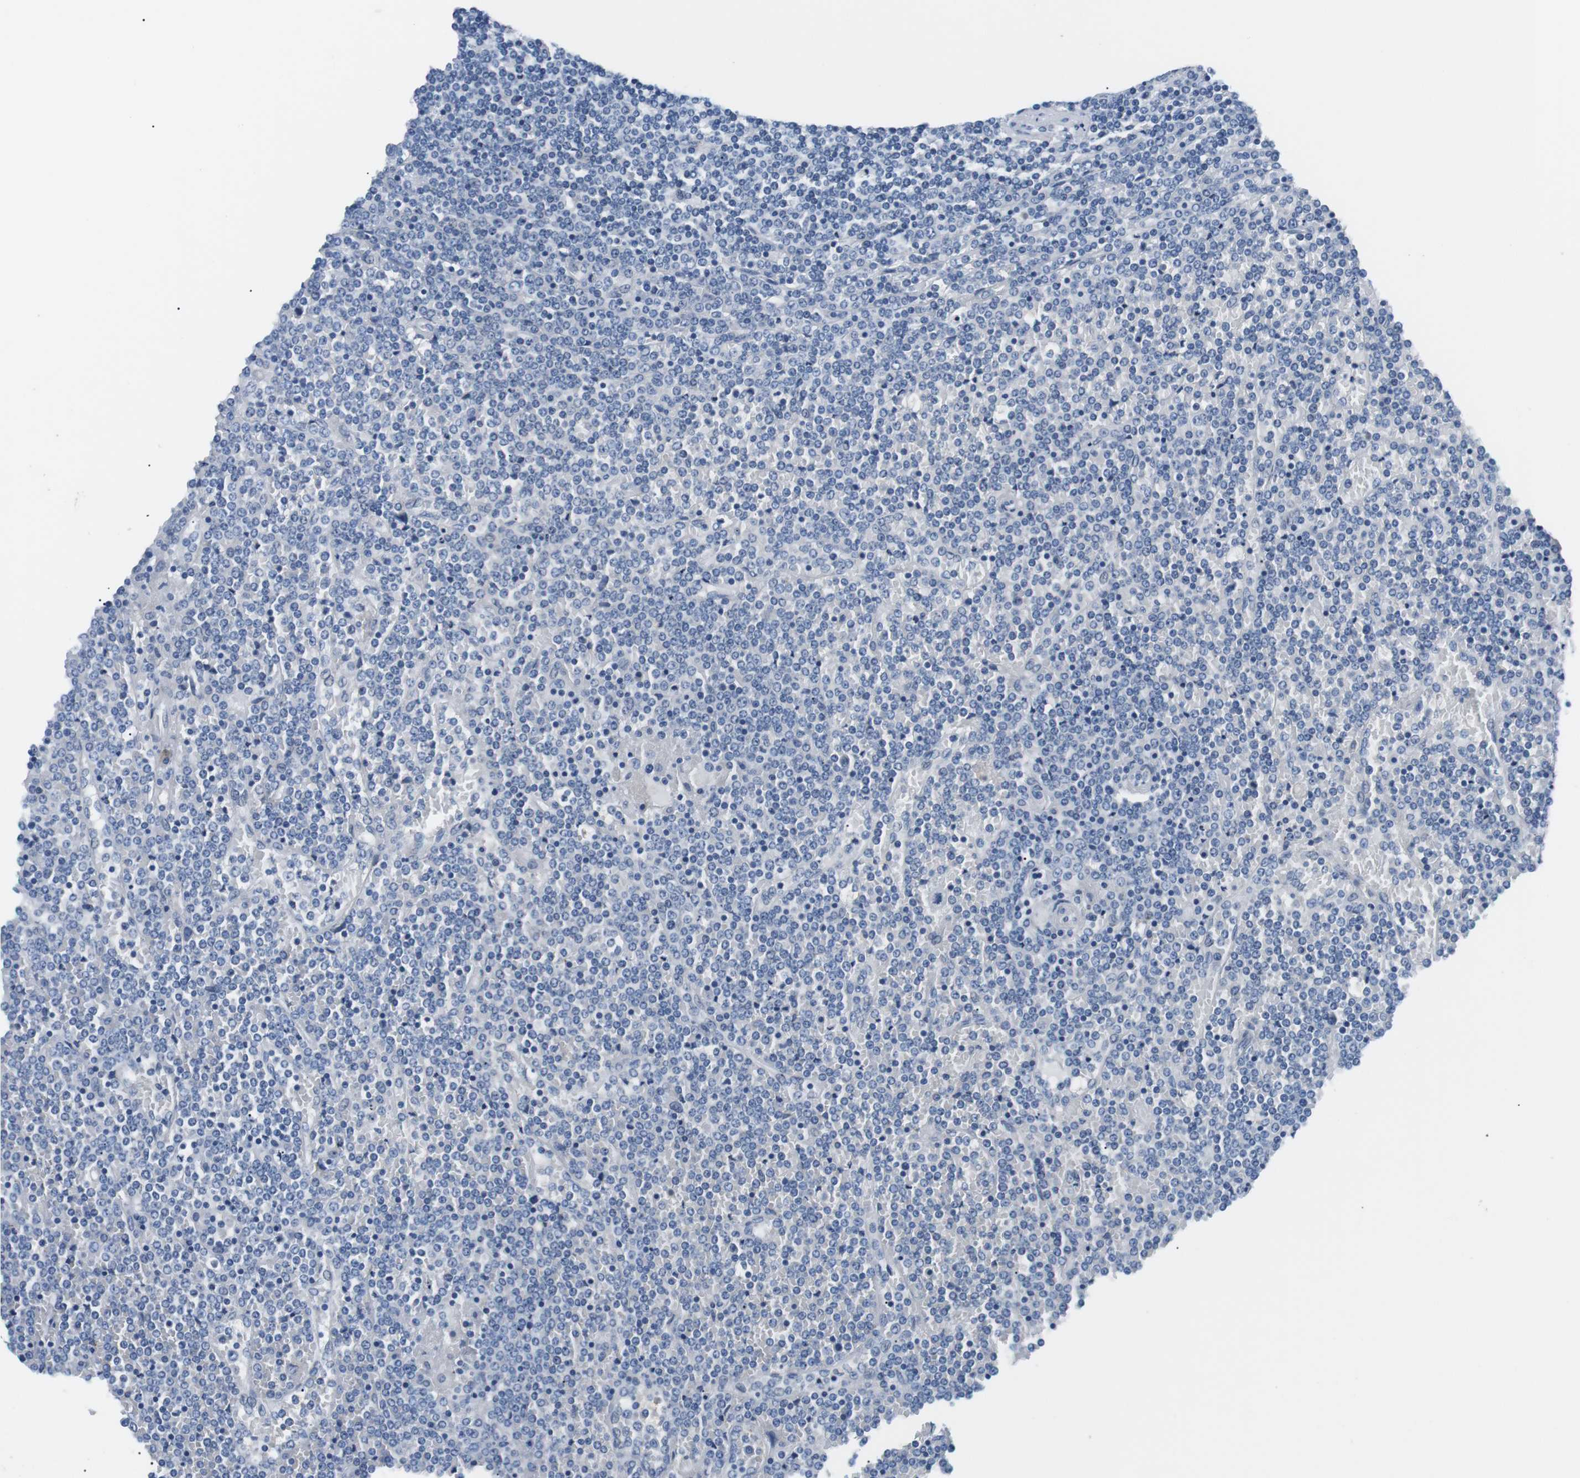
{"staining": {"intensity": "negative", "quantity": "none", "location": "none"}, "tissue": "lymphoma", "cell_type": "Tumor cells", "image_type": "cancer", "snomed": [{"axis": "morphology", "description": "Malignant lymphoma, non-Hodgkin's type, Low grade"}, {"axis": "topography", "description": "Spleen"}], "caption": "Immunohistochemical staining of malignant lymphoma, non-Hodgkin's type (low-grade) reveals no significant positivity in tumor cells. Brightfield microscopy of IHC stained with DAB (3,3'-diaminobenzidine) (brown) and hematoxylin (blue), captured at high magnification.", "gene": "UNC5CL", "patient": {"sex": "female", "age": 19}}